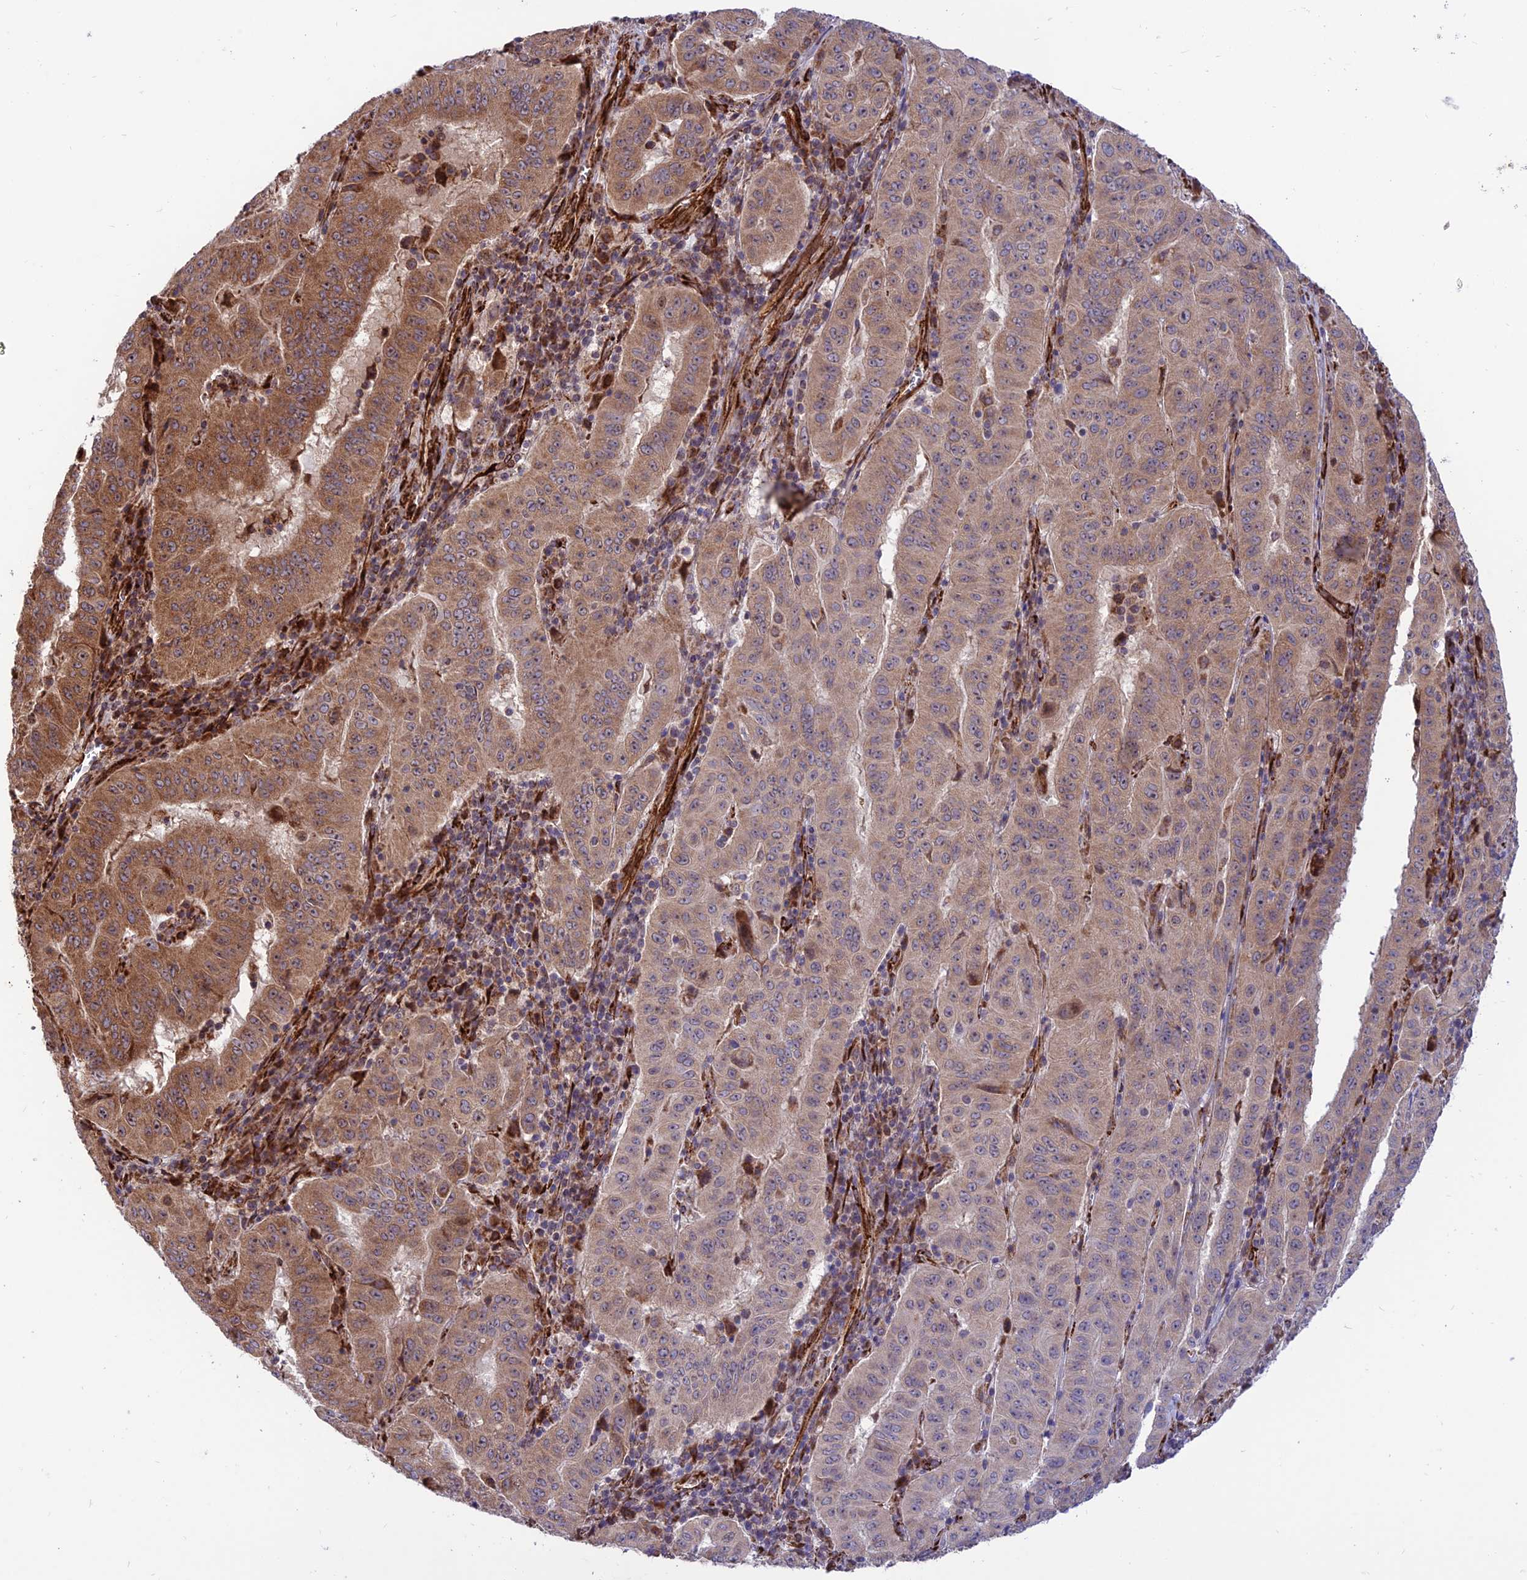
{"staining": {"intensity": "moderate", "quantity": "25%-75%", "location": "cytoplasmic/membranous"}, "tissue": "pancreatic cancer", "cell_type": "Tumor cells", "image_type": "cancer", "snomed": [{"axis": "morphology", "description": "Adenocarcinoma, NOS"}, {"axis": "topography", "description": "Pancreas"}], "caption": "The immunohistochemical stain highlights moderate cytoplasmic/membranous staining in tumor cells of pancreatic adenocarcinoma tissue.", "gene": "CRTAP", "patient": {"sex": "male", "age": 63}}